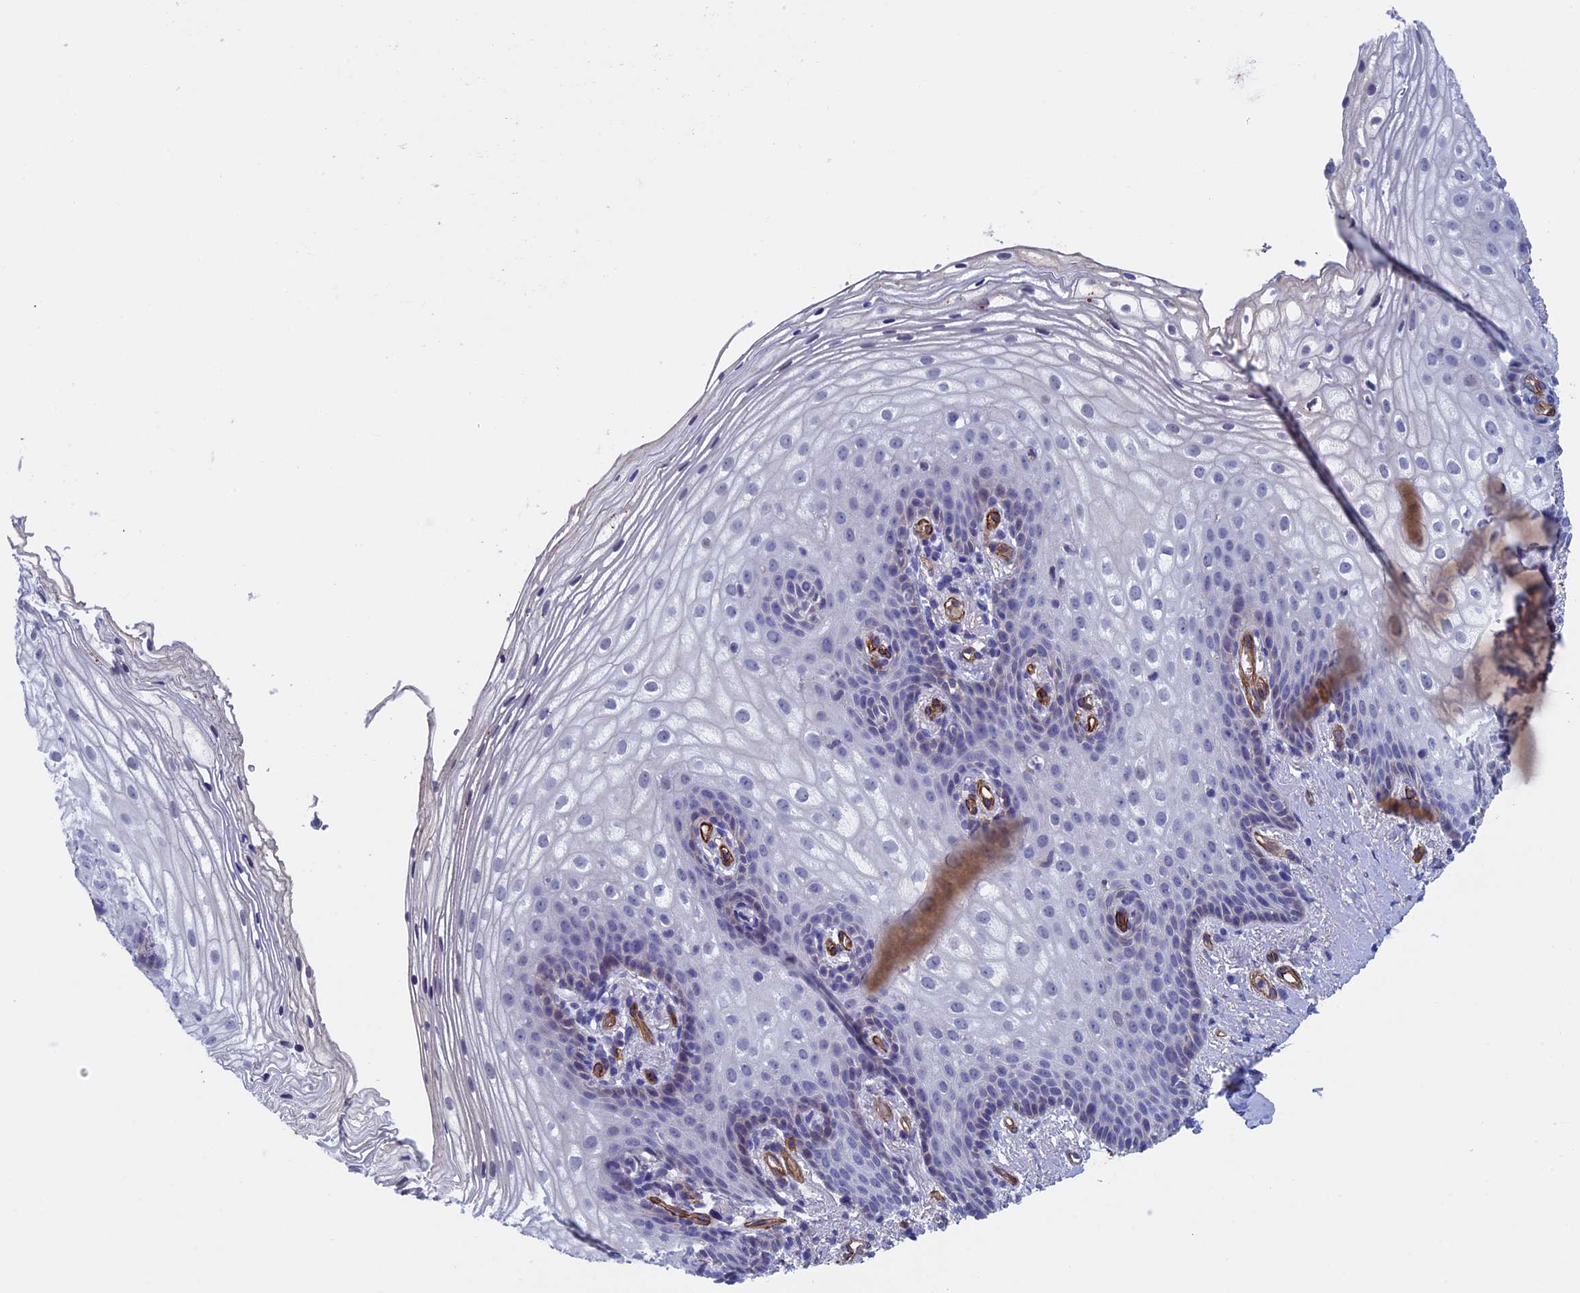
{"staining": {"intensity": "negative", "quantity": "none", "location": "none"}, "tissue": "vagina", "cell_type": "Squamous epithelial cells", "image_type": "normal", "snomed": [{"axis": "morphology", "description": "Normal tissue, NOS"}, {"axis": "topography", "description": "Vagina"}], "caption": "This is an IHC histopathology image of unremarkable human vagina. There is no positivity in squamous epithelial cells.", "gene": "INSYN1", "patient": {"sex": "female", "age": 60}}